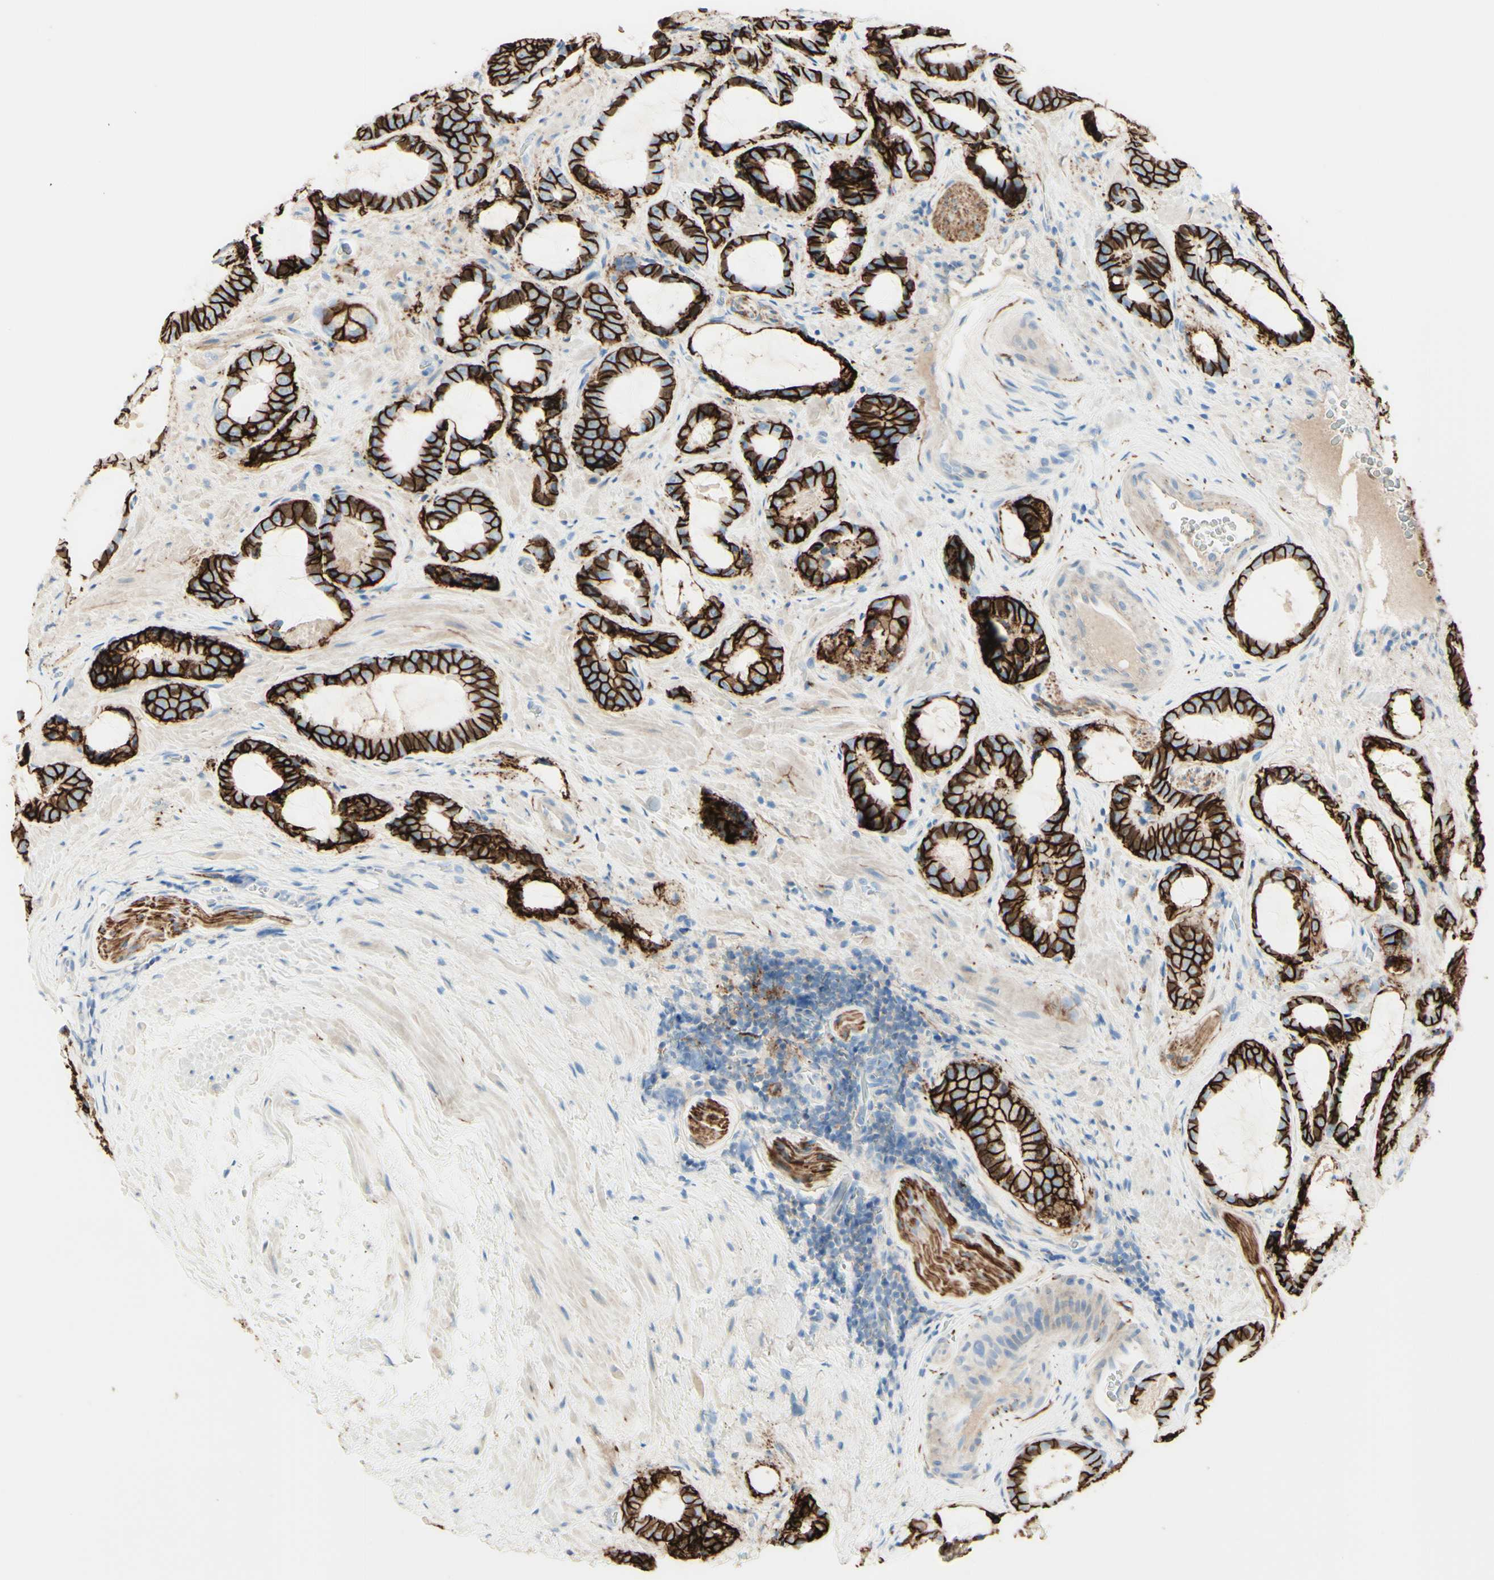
{"staining": {"intensity": "strong", "quantity": ">75%", "location": "cytoplasmic/membranous"}, "tissue": "prostate cancer", "cell_type": "Tumor cells", "image_type": "cancer", "snomed": [{"axis": "morphology", "description": "Adenocarcinoma, Low grade"}, {"axis": "topography", "description": "Prostate"}], "caption": "A micrograph of human prostate low-grade adenocarcinoma stained for a protein demonstrates strong cytoplasmic/membranous brown staining in tumor cells. (Stains: DAB in brown, nuclei in blue, Microscopy: brightfield microscopy at high magnification).", "gene": "ALCAM", "patient": {"sex": "male", "age": 60}}